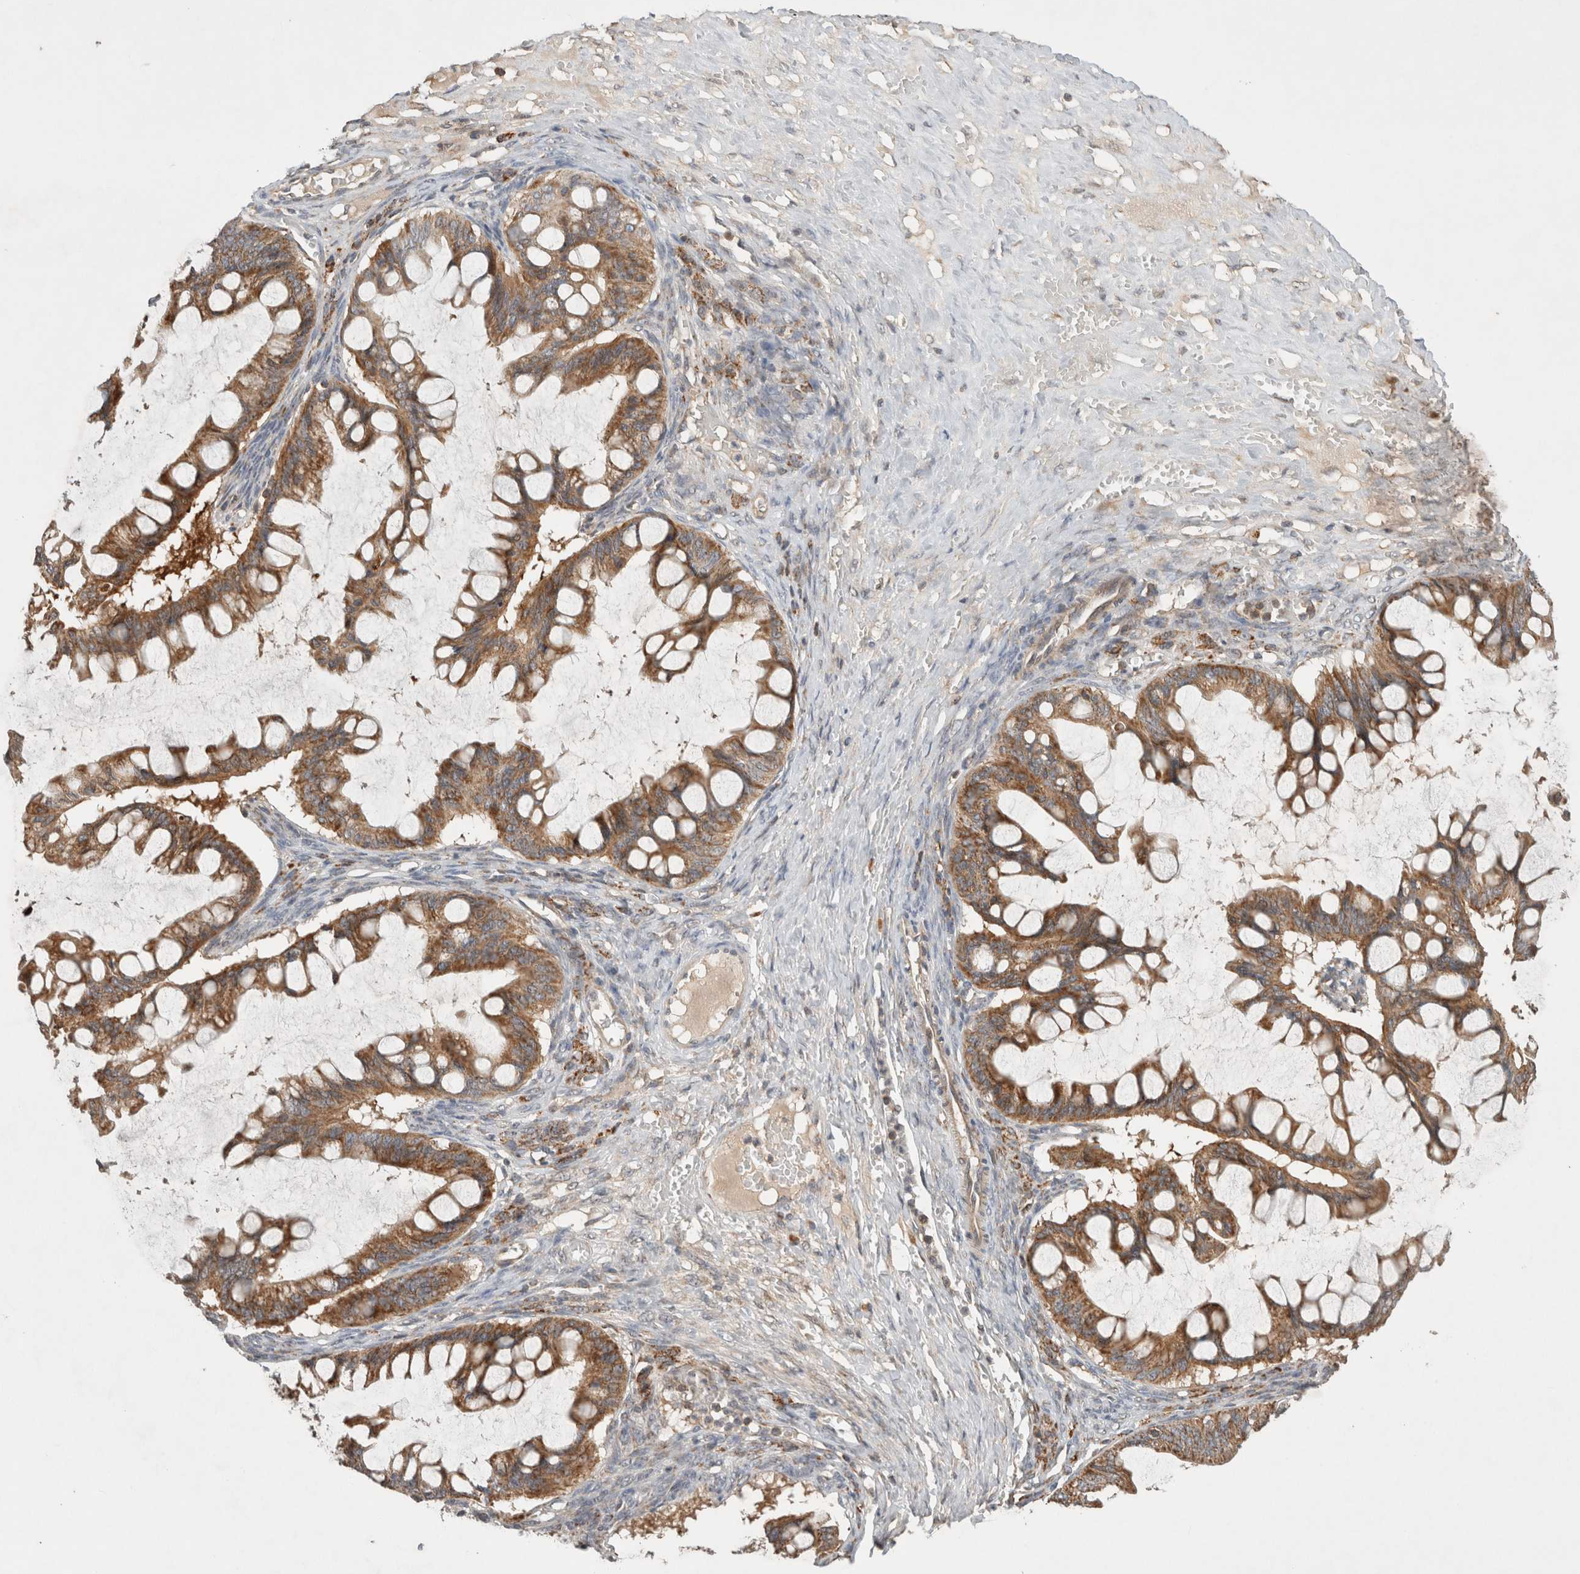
{"staining": {"intensity": "moderate", "quantity": ">75%", "location": "cytoplasmic/membranous"}, "tissue": "ovarian cancer", "cell_type": "Tumor cells", "image_type": "cancer", "snomed": [{"axis": "morphology", "description": "Cystadenocarcinoma, mucinous, NOS"}, {"axis": "topography", "description": "Ovary"}], "caption": "An image showing moderate cytoplasmic/membranous staining in approximately >75% of tumor cells in mucinous cystadenocarcinoma (ovarian), as visualized by brown immunohistochemical staining.", "gene": "AMPD1", "patient": {"sex": "female", "age": 73}}